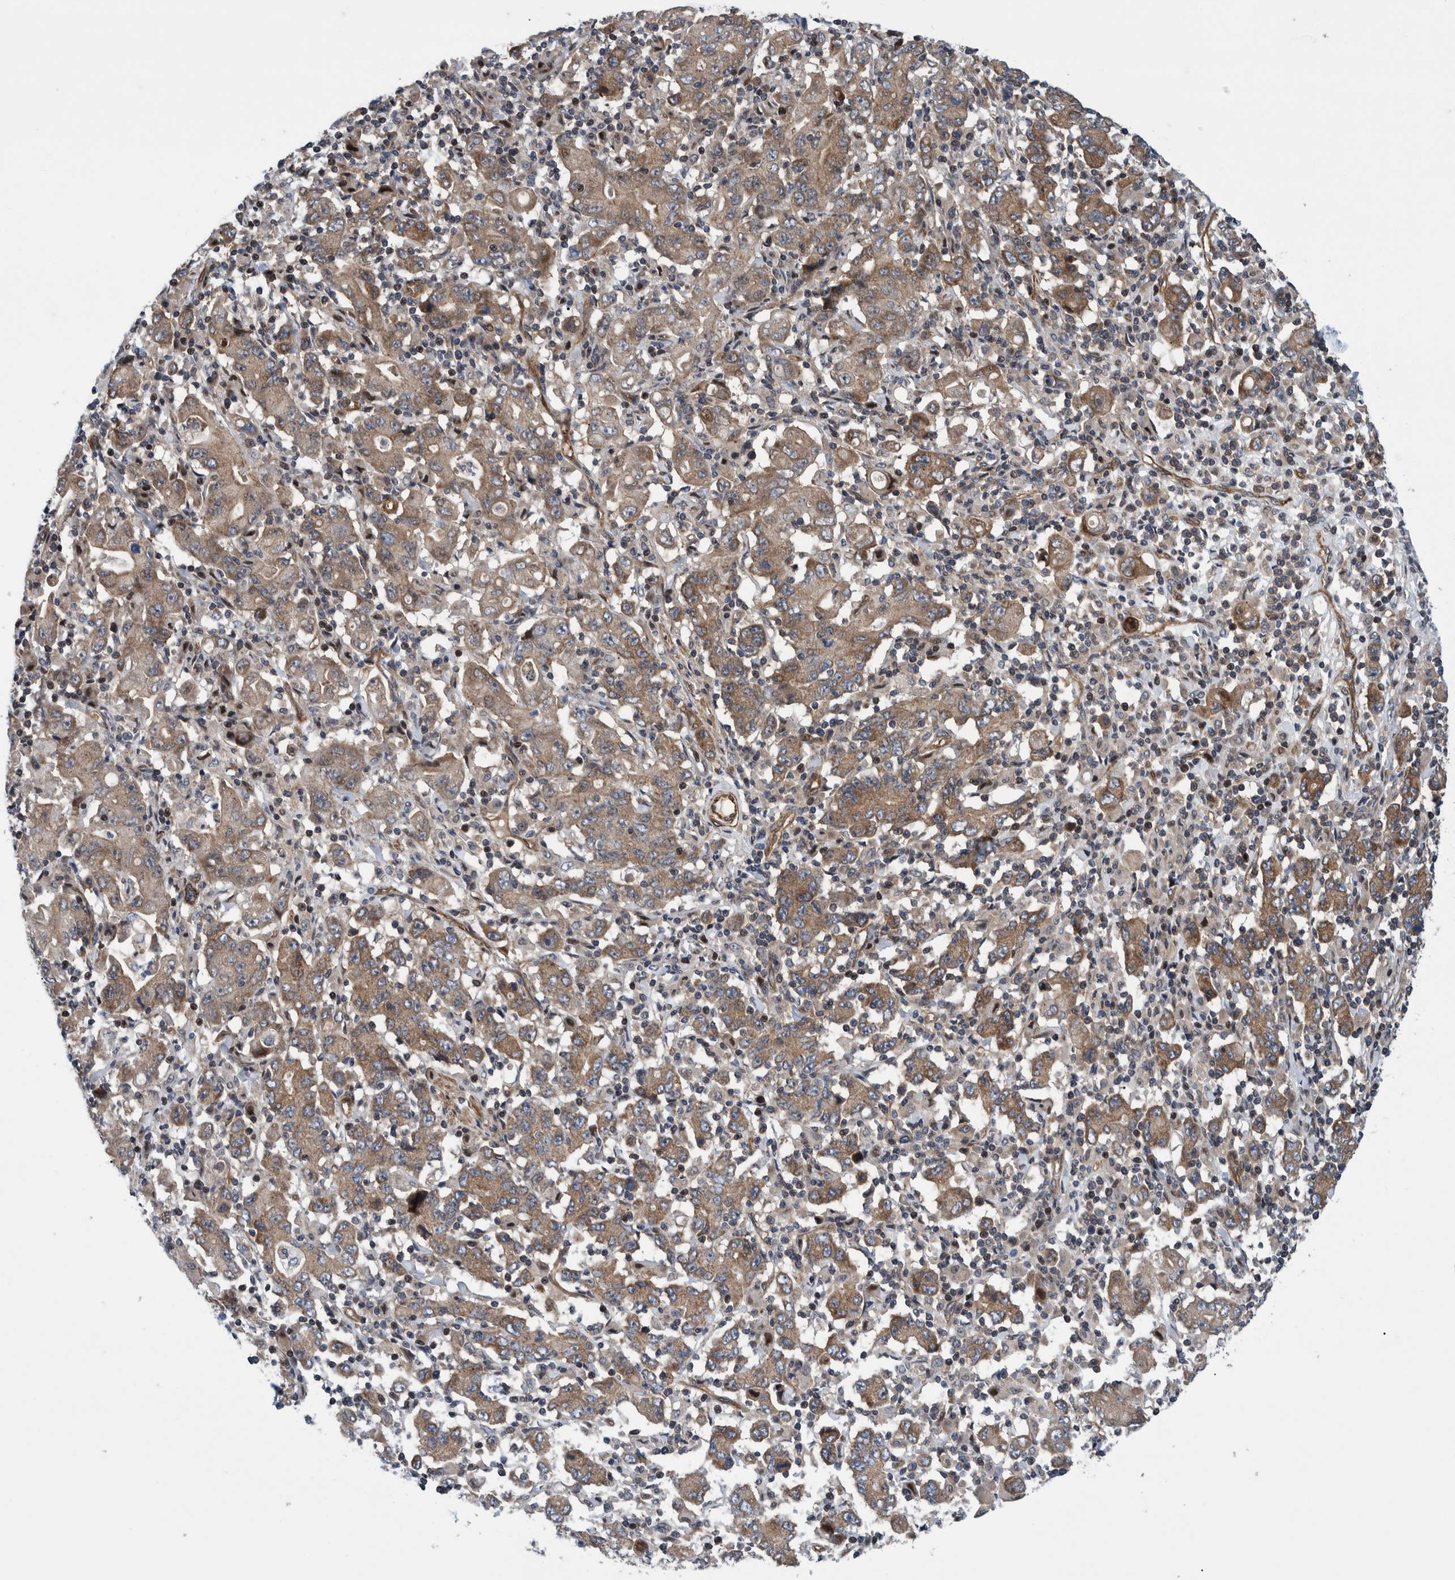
{"staining": {"intensity": "moderate", "quantity": ">75%", "location": "cytoplasmic/membranous"}, "tissue": "stomach cancer", "cell_type": "Tumor cells", "image_type": "cancer", "snomed": [{"axis": "morphology", "description": "Adenocarcinoma, NOS"}, {"axis": "topography", "description": "Stomach, upper"}], "caption": "Human stomach cancer stained with a protein marker reveals moderate staining in tumor cells.", "gene": "GRPEL2", "patient": {"sex": "male", "age": 69}}